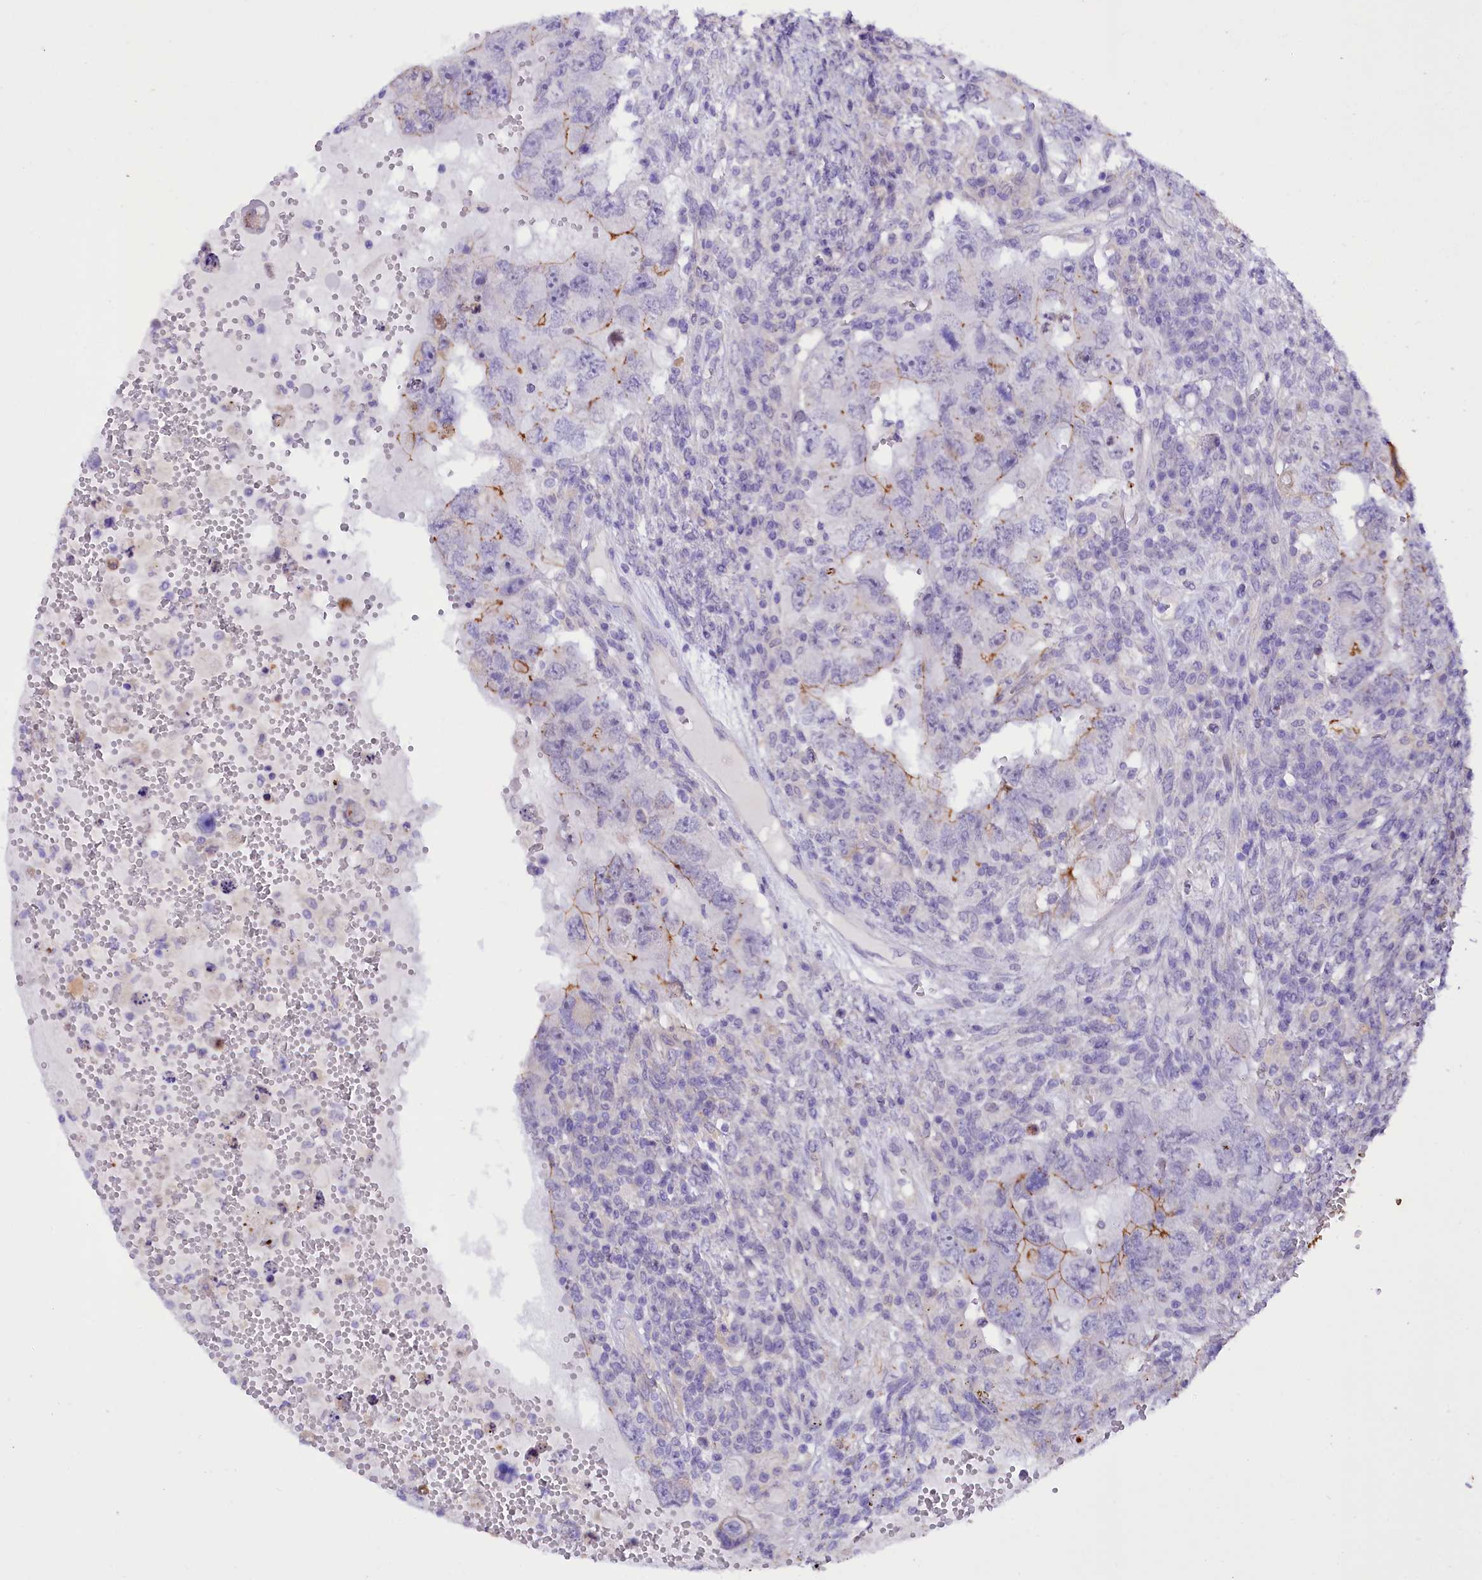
{"staining": {"intensity": "weak", "quantity": "<25%", "location": "cytoplasmic/membranous"}, "tissue": "testis cancer", "cell_type": "Tumor cells", "image_type": "cancer", "snomed": [{"axis": "morphology", "description": "Carcinoma, Embryonal, NOS"}, {"axis": "topography", "description": "Testis"}], "caption": "This is an immunohistochemistry micrograph of testis cancer. There is no staining in tumor cells.", "gene": "FAAP20", "patient": {"sex": "male", "age": 26}}